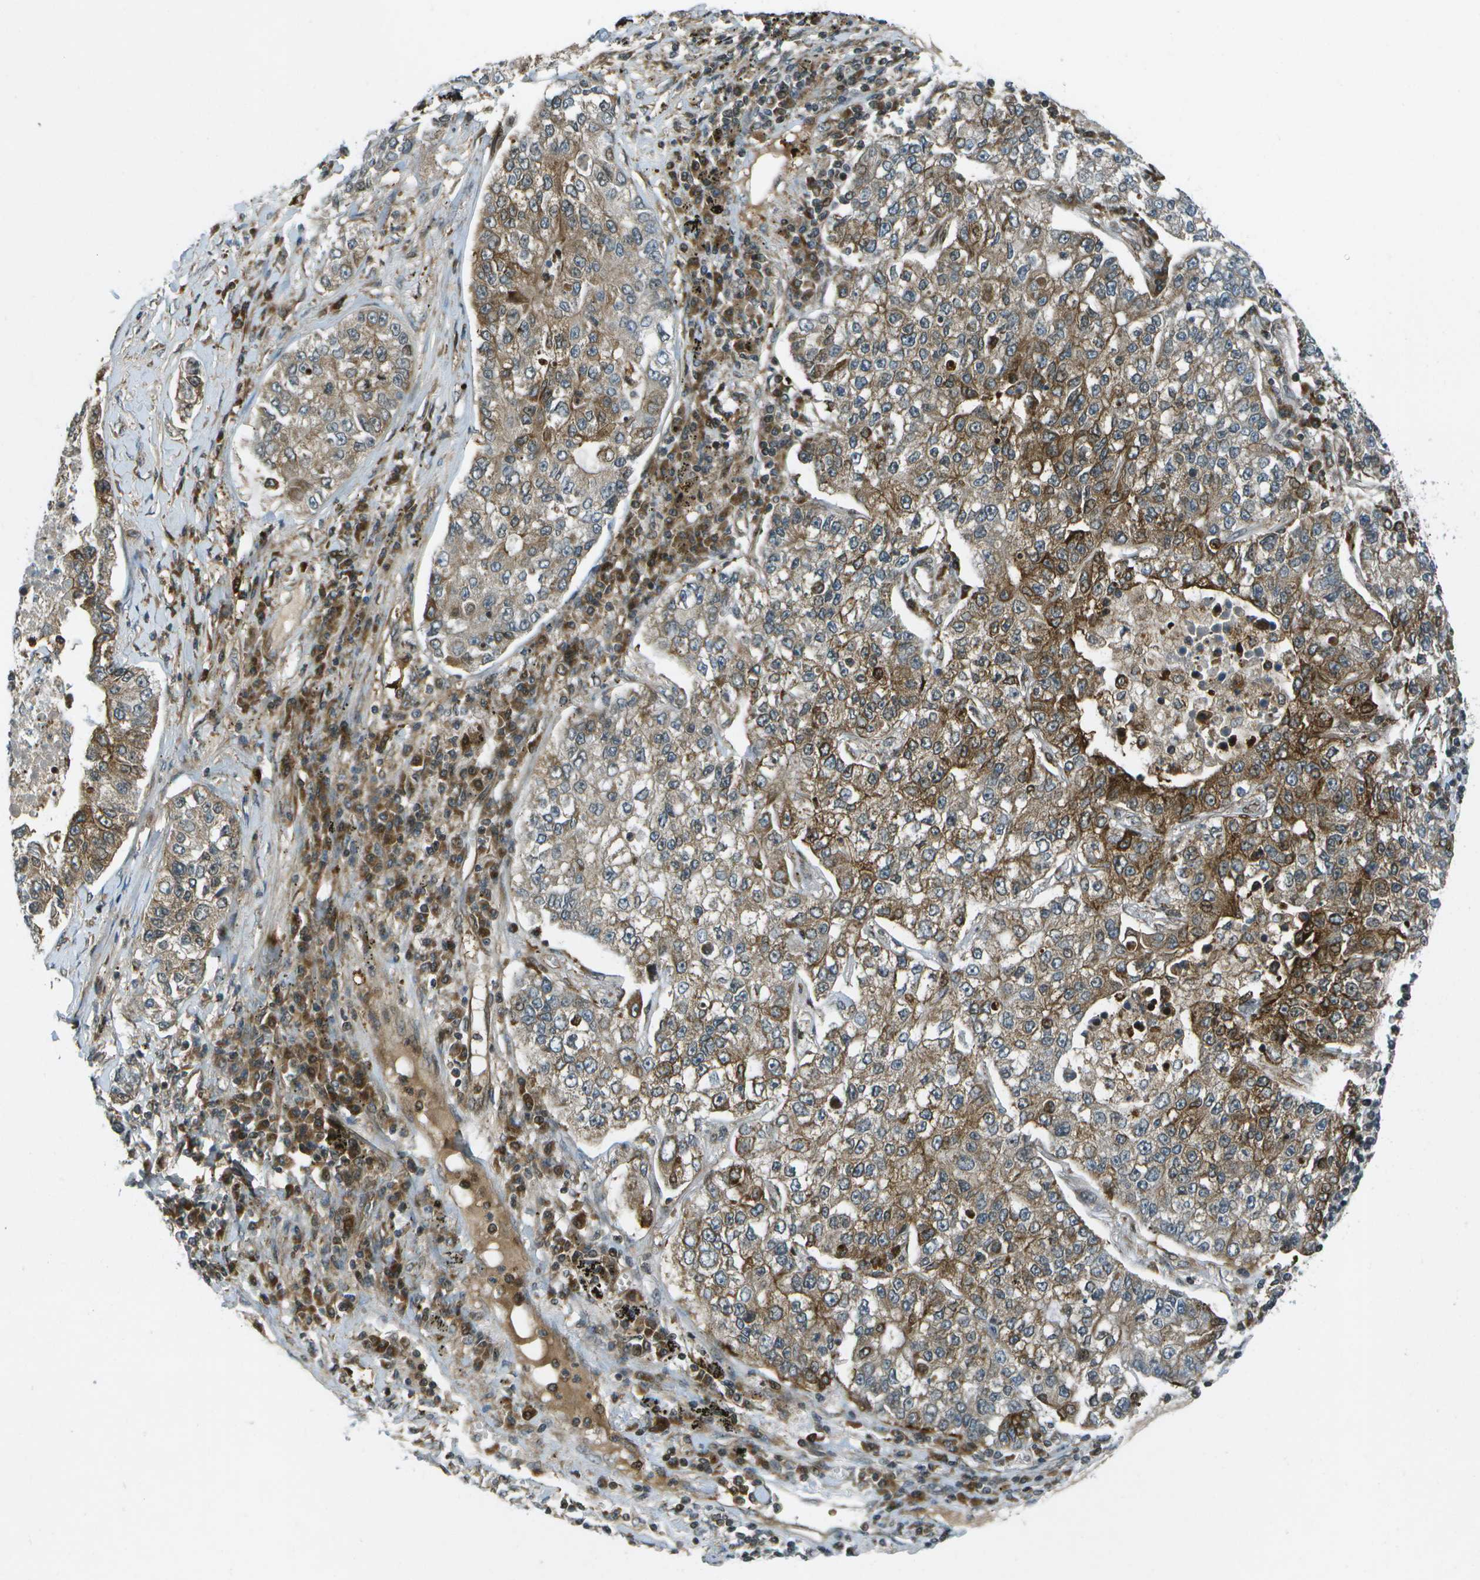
{"staining": {"intensity": "moderate", "quantity": ">75%", "location": "cytoplasmic/membranous"}, "tissue": "lung cancer", "cell_type": "Tumor cells", "image_type": "cancer", "snomed": [{"axis": "morphology", "description": "Adenocarcinoma, NOS"}, {"axis": "topography", "description": "Lung"}], "caption": "Moderate cytoplasmic/membranous expression is seen in about >75% of tumor cells in adenocarcinoma (lung).", "gene": "TMEM19", "patient": {"sex": "male", "age": 49}}